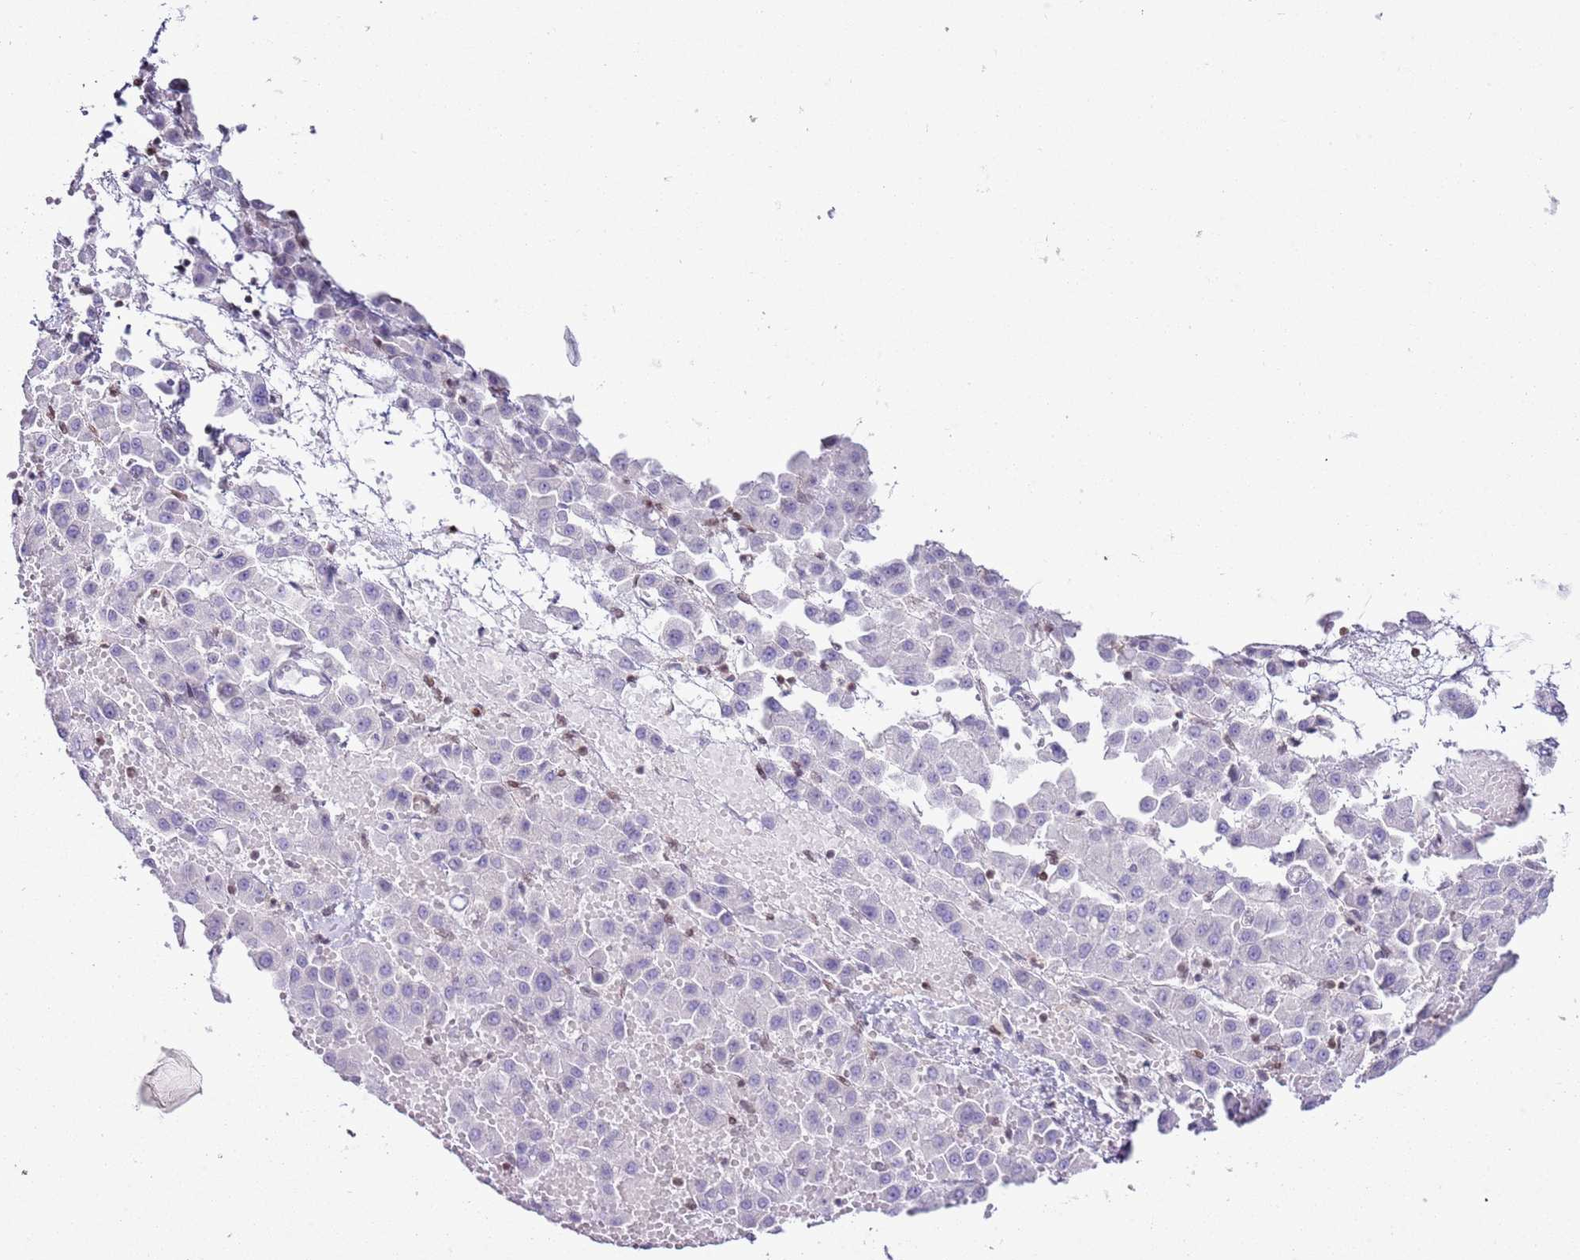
{"staining": {"intensity": "negative", "quantity": "none", "location": "none"}, "tissue": "liver cancer", "cell_type": "Tumor cells", "image_type": "cancer", "snomed": [{"axis": "morphology", "description": "Carcinoma, Hepatocellular, NOS"}, {"axis": "topography", "description": "Liver"}], "caption": "IHC of human liver cancer exhibits no staining in tumor cells.", "gene": "SELENOH", "patient": {"sex": "male", "age": 47}}